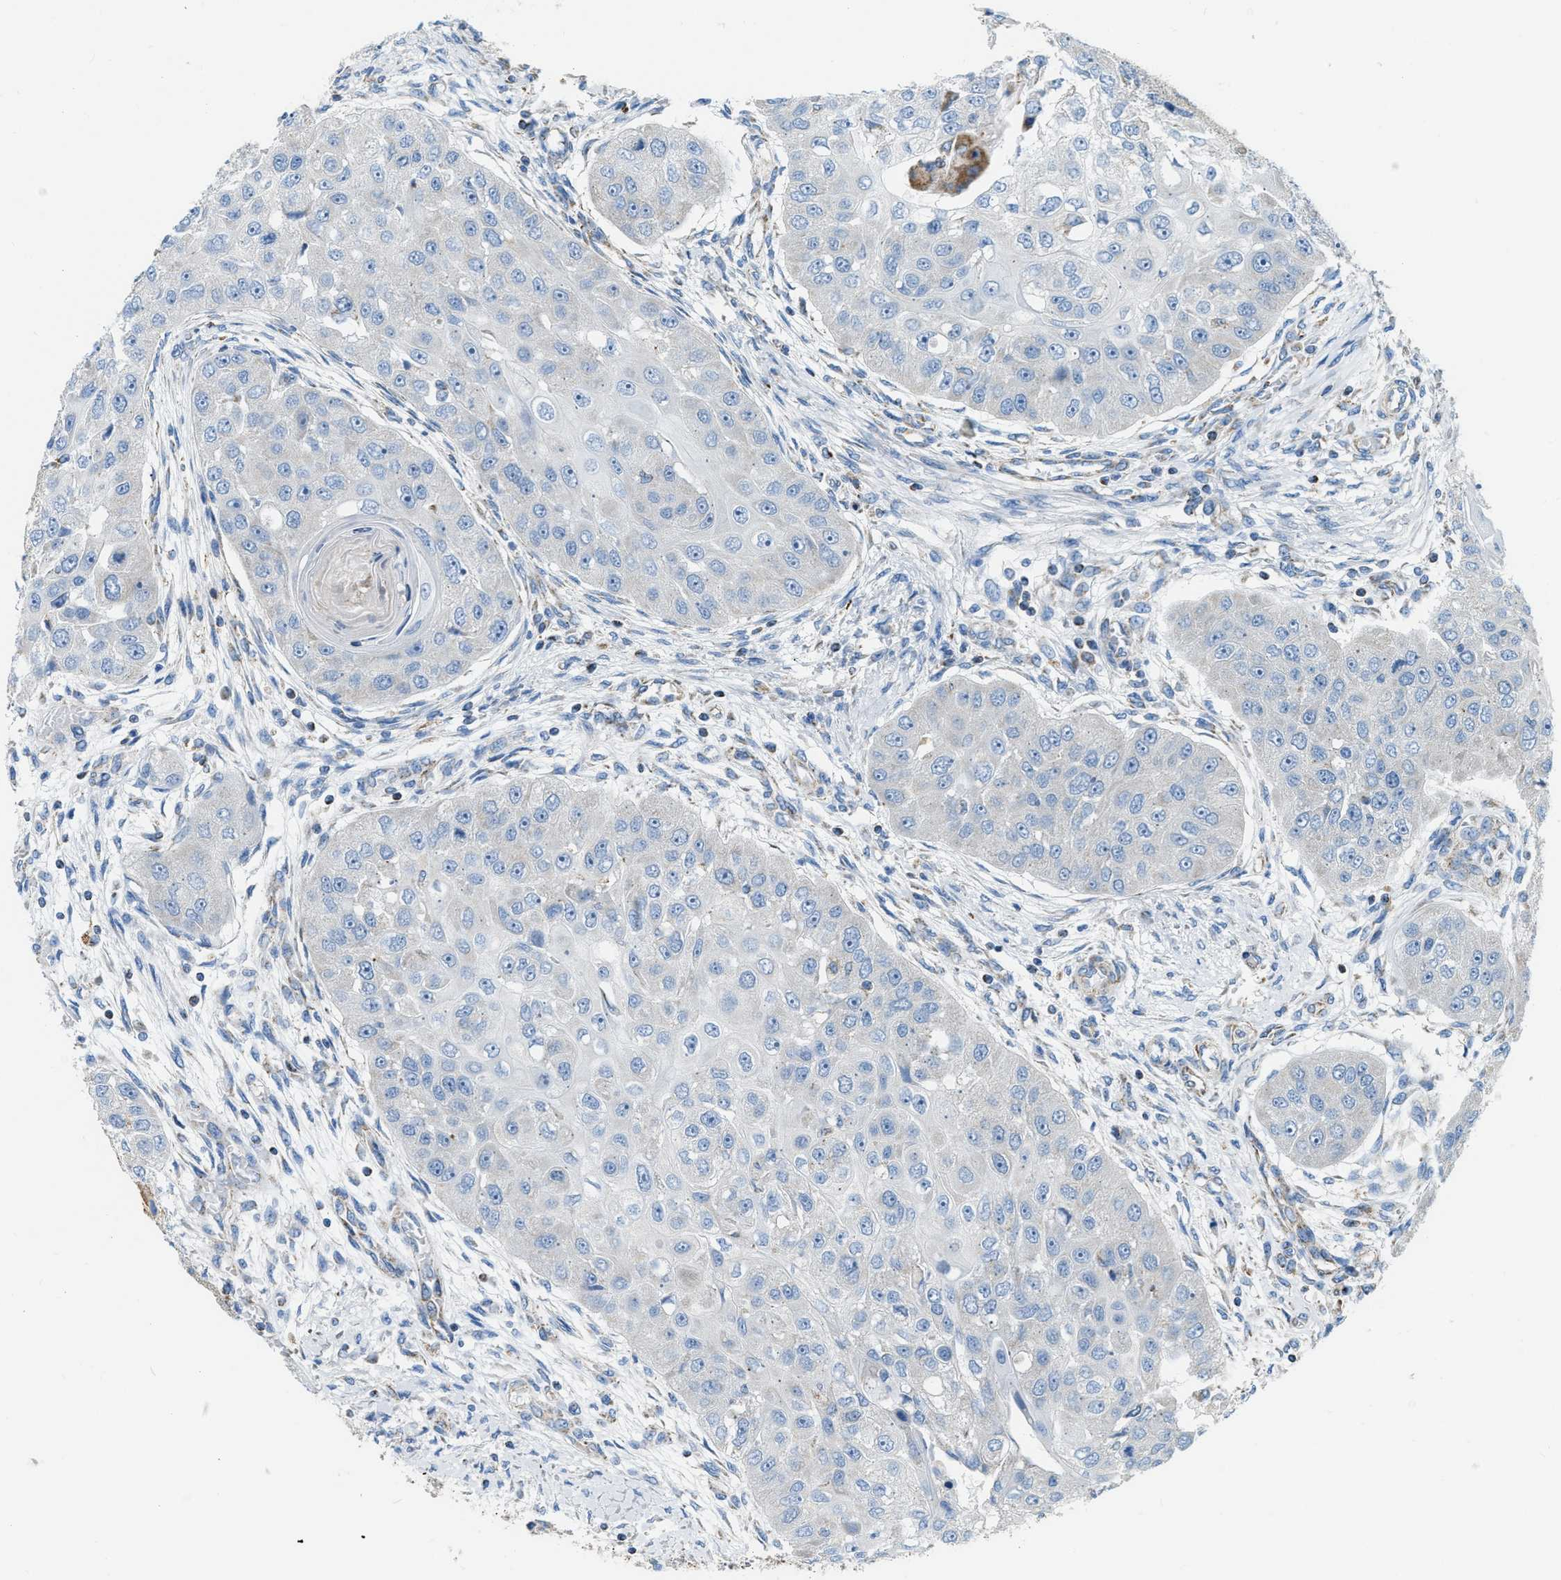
{"staining": {"intensity": "negative", "quantity": "none", "location": "none"}, "tissue": "head and neck cancer", "cell_type": "Tumor cells", "image_type": "cancer", "snomed": [{"axis": "morphology", "description": "Normal tissue, NOS"}, {"axis": "morphology", "description": "Squamous cell carcinoma, NOS"}, {"axis": "topography", "description": "Skeletal muscle"}, {"axis": "topography", "description": "Head-Neck"}], "caption": "Immunohistochemistry histopathology image of neoplastic tissue: head and neck cancer (squamous cell carcinoma) stained with DAB (3,3'-diaminobenzidine) demonstrates no significant protein staining in tumor cells.", "gene": "JADE1", "patient": {"sex": "male", "age": 51}}